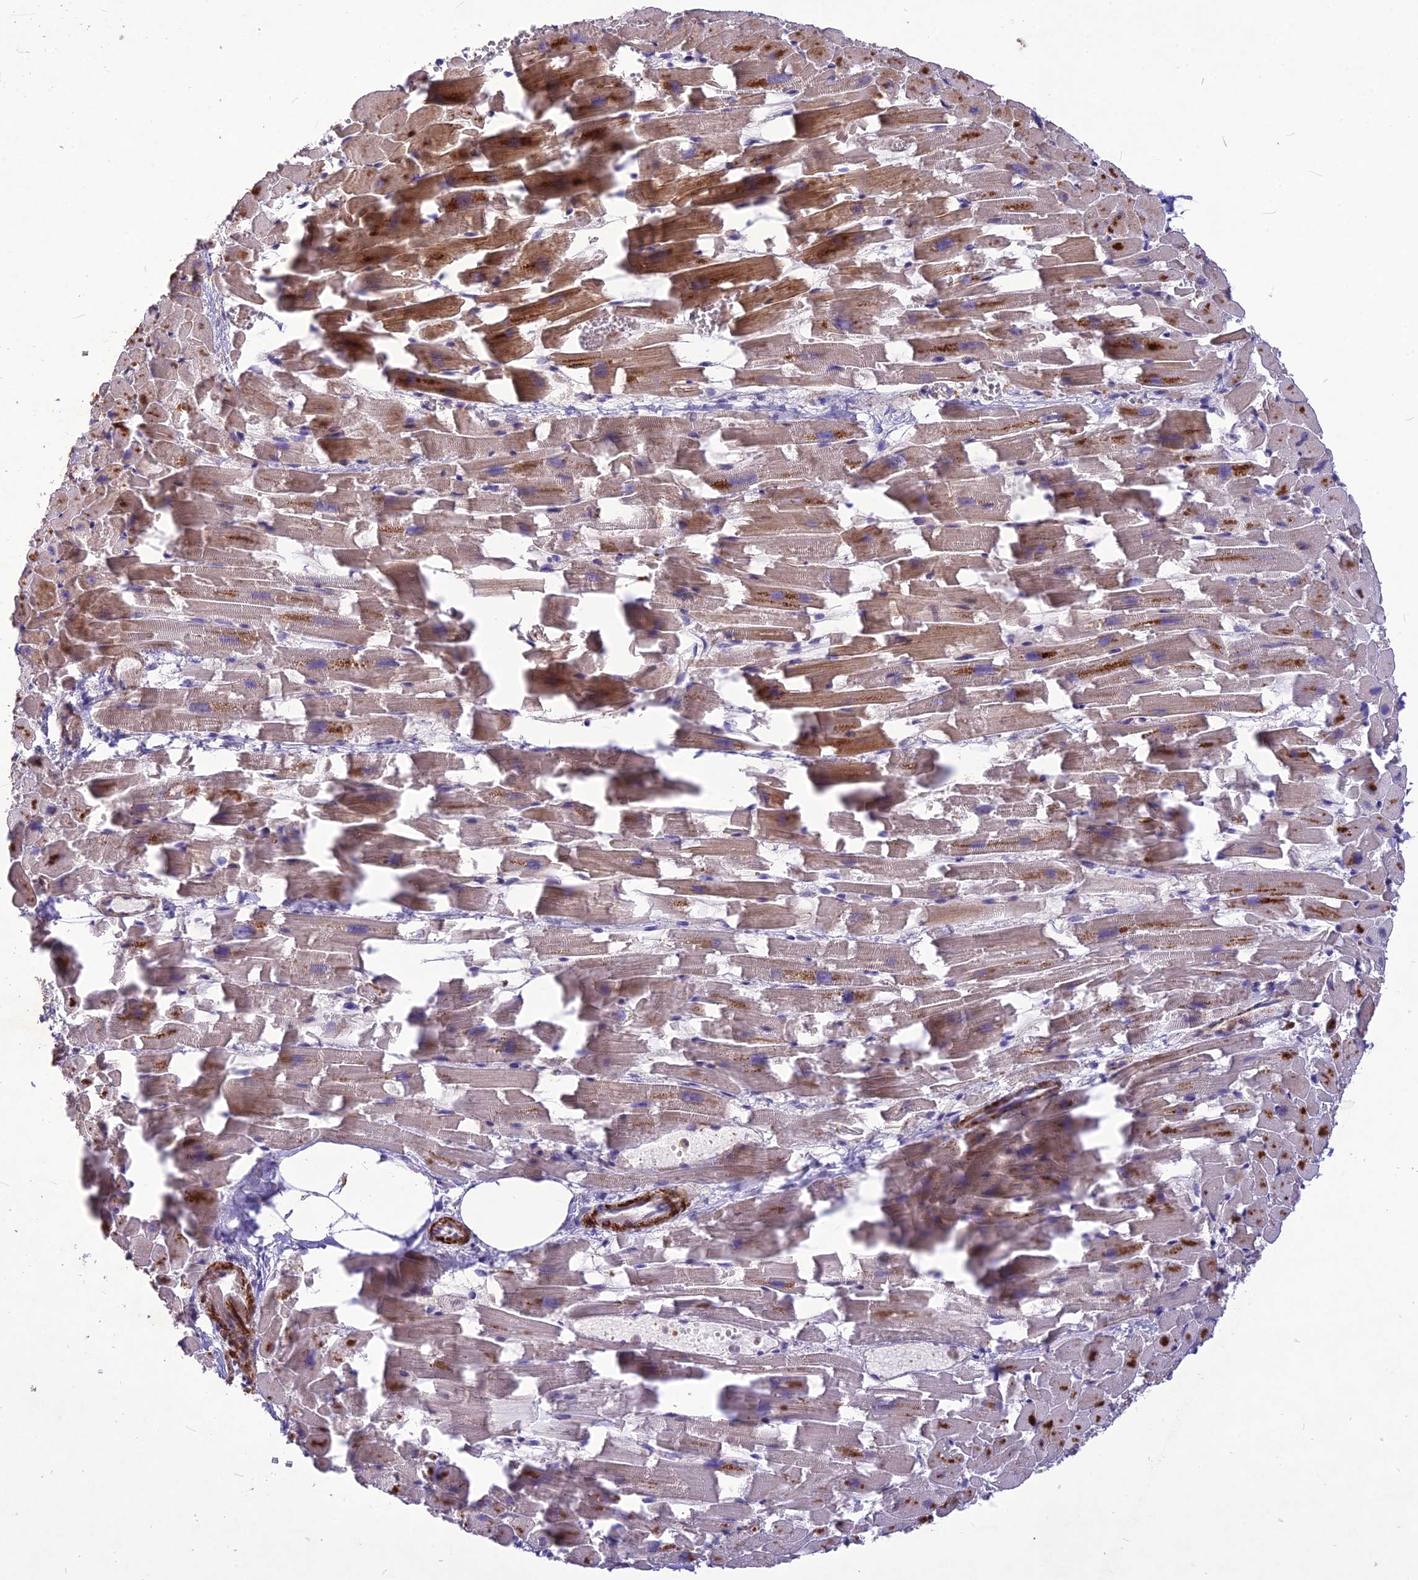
{"staining": {"intensity": "moderate", "quantity": "25%-75%", "location": "cytoplasmic/membranous"}, "tissue": "heart muscle", "cell_type": "Cardiomyocytes", "image_type": "normal", "snomed": [{"axis": "morphology", "description": "Normal tissue, NOS"}, {"axis": "topography", "description": "Heart"}], "caption": "Brown immunohistochemical staining in unremarkable human heart muscle displays moderate cytoplasmic/membranous positivity in approximately 25%-75% of cardiomyocytes.", "gene": "CLUH", "patient": {"sex": "female", "age": 64}}